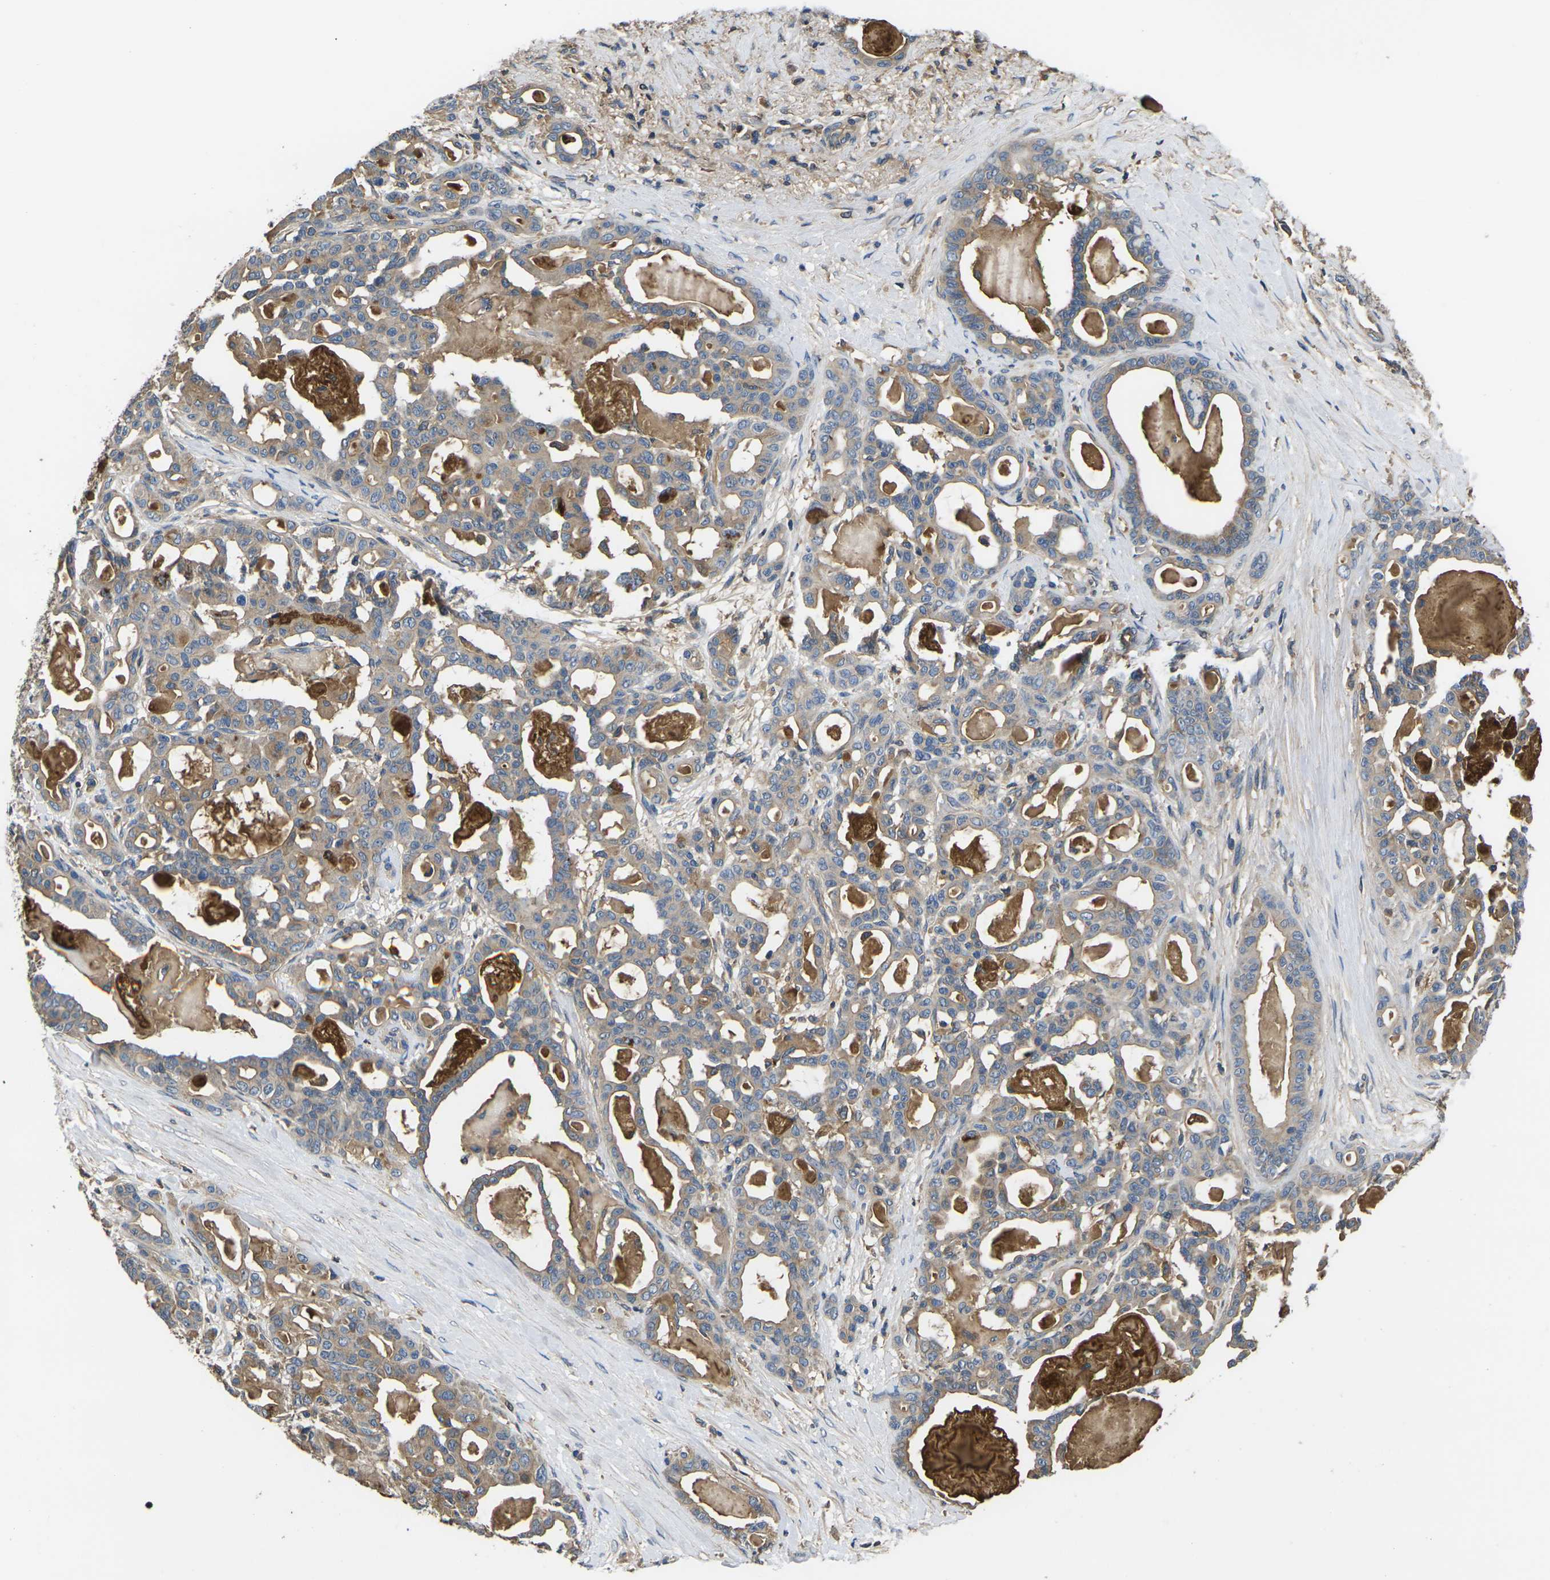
{"staining": {"intensity": "weak", "quantity": ">75%", "location": "cytoplasmic/membranous"}, "tissue": "pancreatic cancer", "cell_type": "Tumor cells", "image_type": "cancer", "snomed": [{"axis": "morphology", "description": "Adenocarcinoma, NOS"}, {"axis": "topography", "description": "Pancreas"}], "caption": "This photomicrograph shows immunohistochemistry (IHC) staining of adenocarcinoma (pancreatic), with low weak cytoplasmic/membranous staining in approximately >75% of tumor cells.", "gene": "HSPG2", "patient": {"sex": "male", "age": 63}}